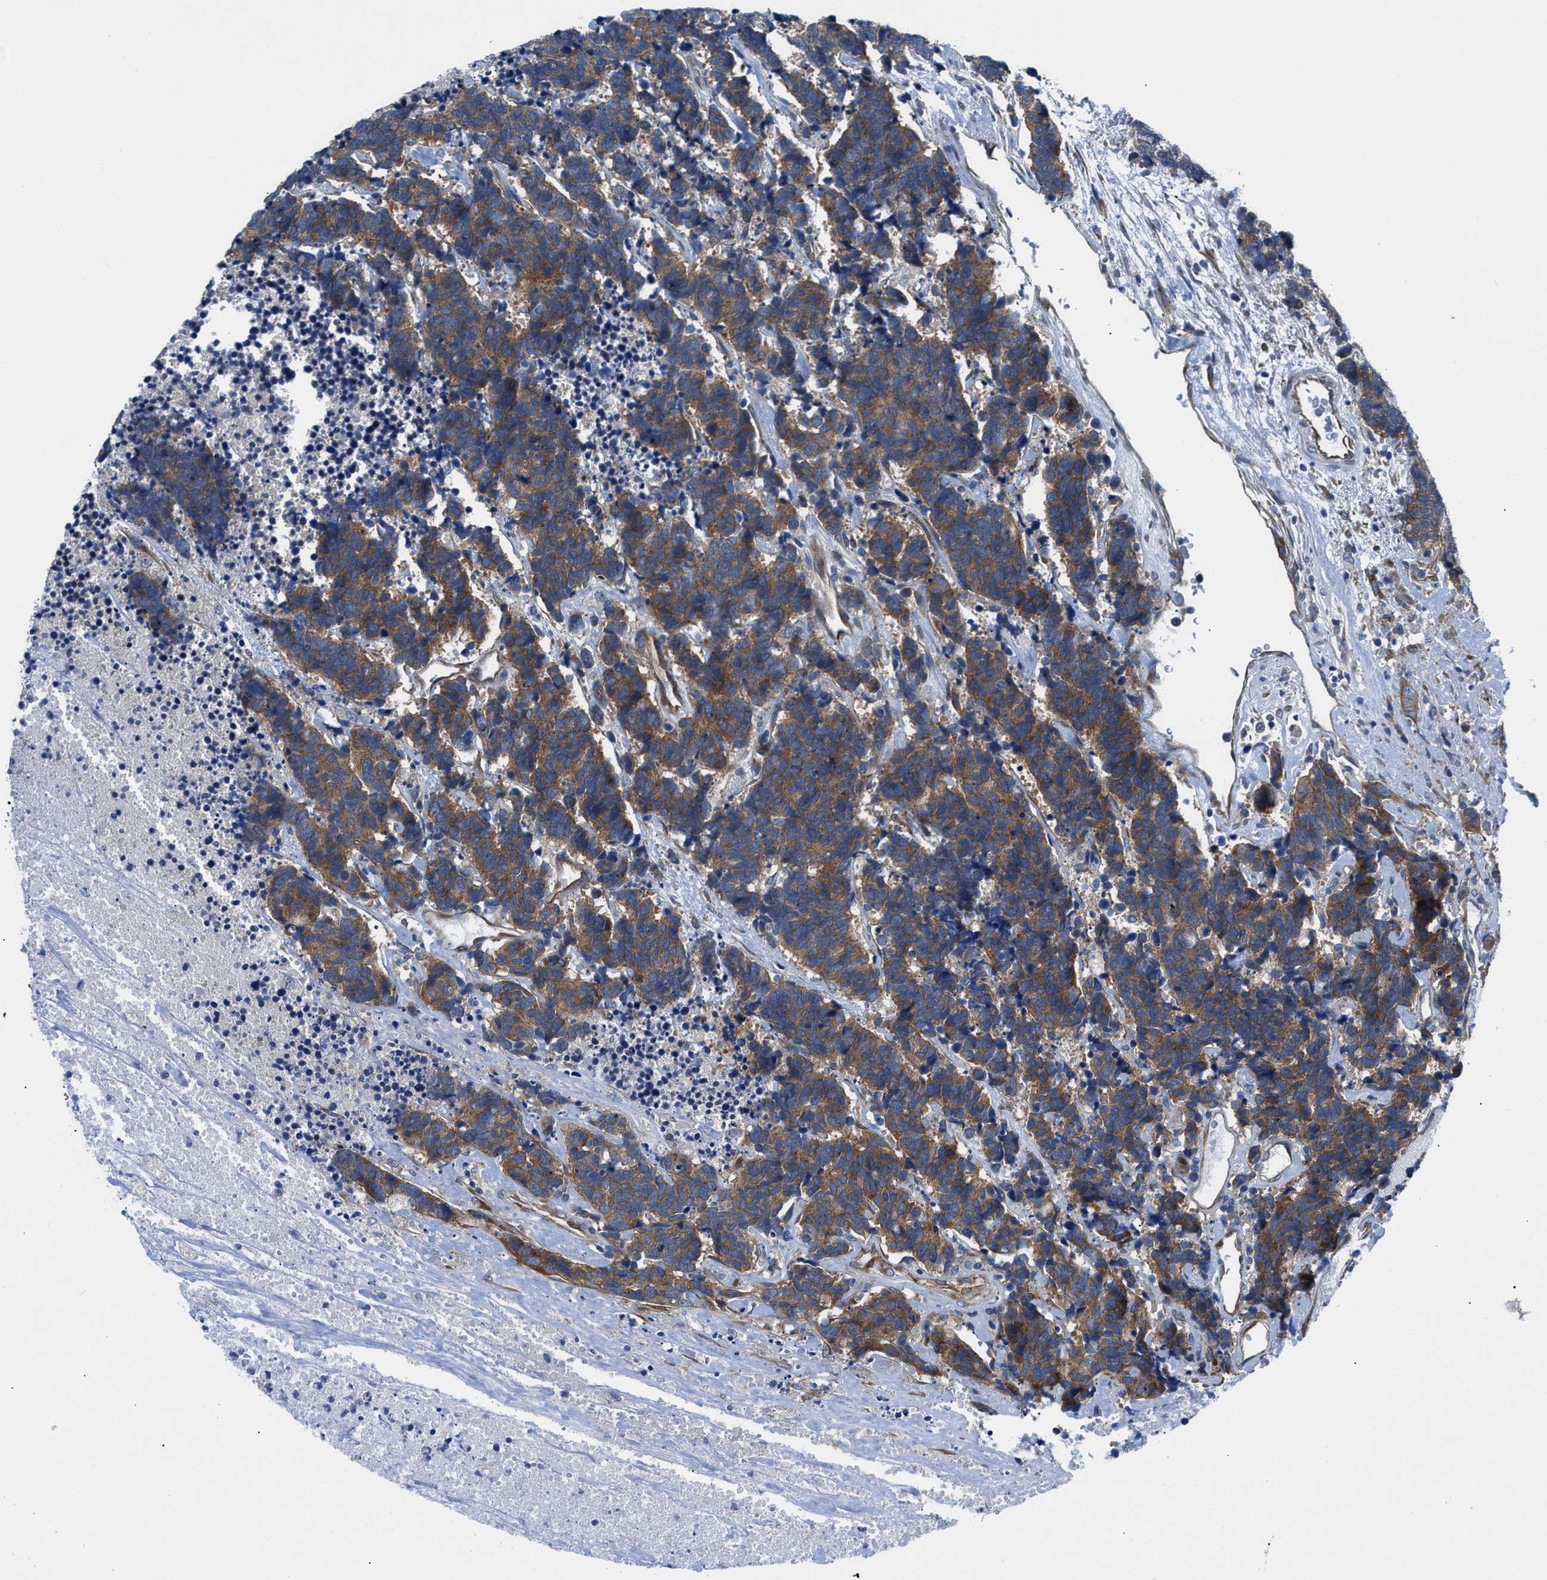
{"staining": {"intensity": "strong", "quantity": ">75%", "location": "cytoplasmic/membranous"}, "tissue": "carcinoid", "cell_type": "Tumor cells", "image_type": "cancer", "snomed": [{"axis": "morphology", "description": "Carcinoma, NOS"}, {"axis": "morphology", "description": "Carcinoid, malignant, NOS"}, {"axis": "topography", "description": "Urinary bladder"}], "caption": "Human malignant carcinoid stained for a protein (brown) shows strong cytoplasmic/membranous positive expression in about >75% of tumor cells.", "gene": "TRIP4", "patient": {"sex": "male", "age": 57}}